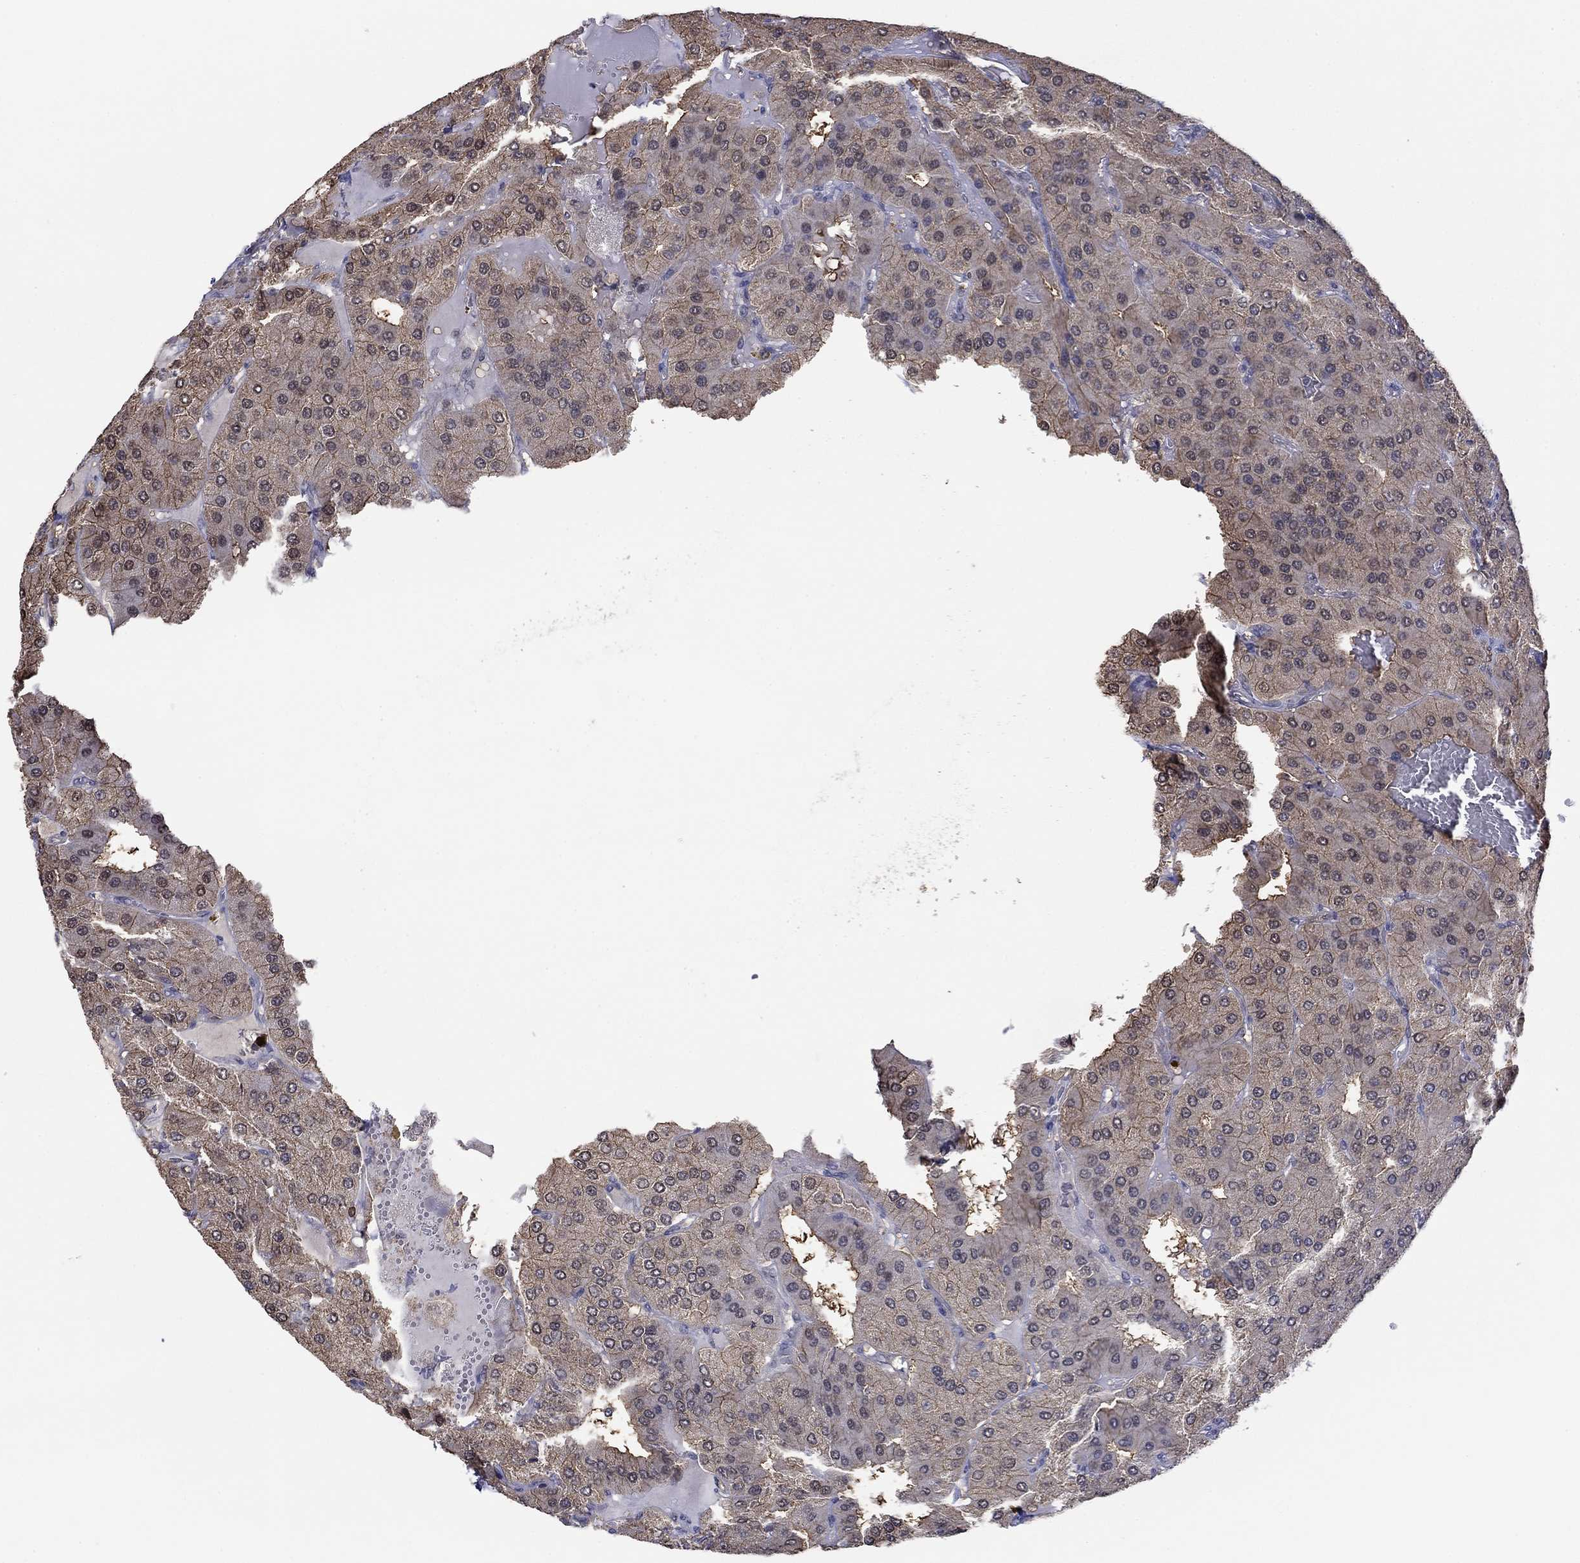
{"staining": {"intensity": "weak", "quantity": "25%-75%", "location": "cytoplasmic/membranous"}, "tissue": "parathyroid gland", "cell_type": "Glandular cells", "image_type": "normal", "snomed": [{"axis": "morphology", "description": "Normal tissue, NOS"}, {"axis": "morphology", "description": "Adenoma, NOS"}, {"axis": "topography", "description": "Parathyroid gland"}], "caption": "IHC of unremarkable parathyroid gland shows low levels of weak cytoplasmic/membranous expression in approximately 25%-75% of glandular cells. The staining was performed using DAB, with brown indicating positive protein expression. Nuclei are stained blue with hematoxylin.", "gene": "RNF114", "patient": {"sex": "female", "age": 86}}